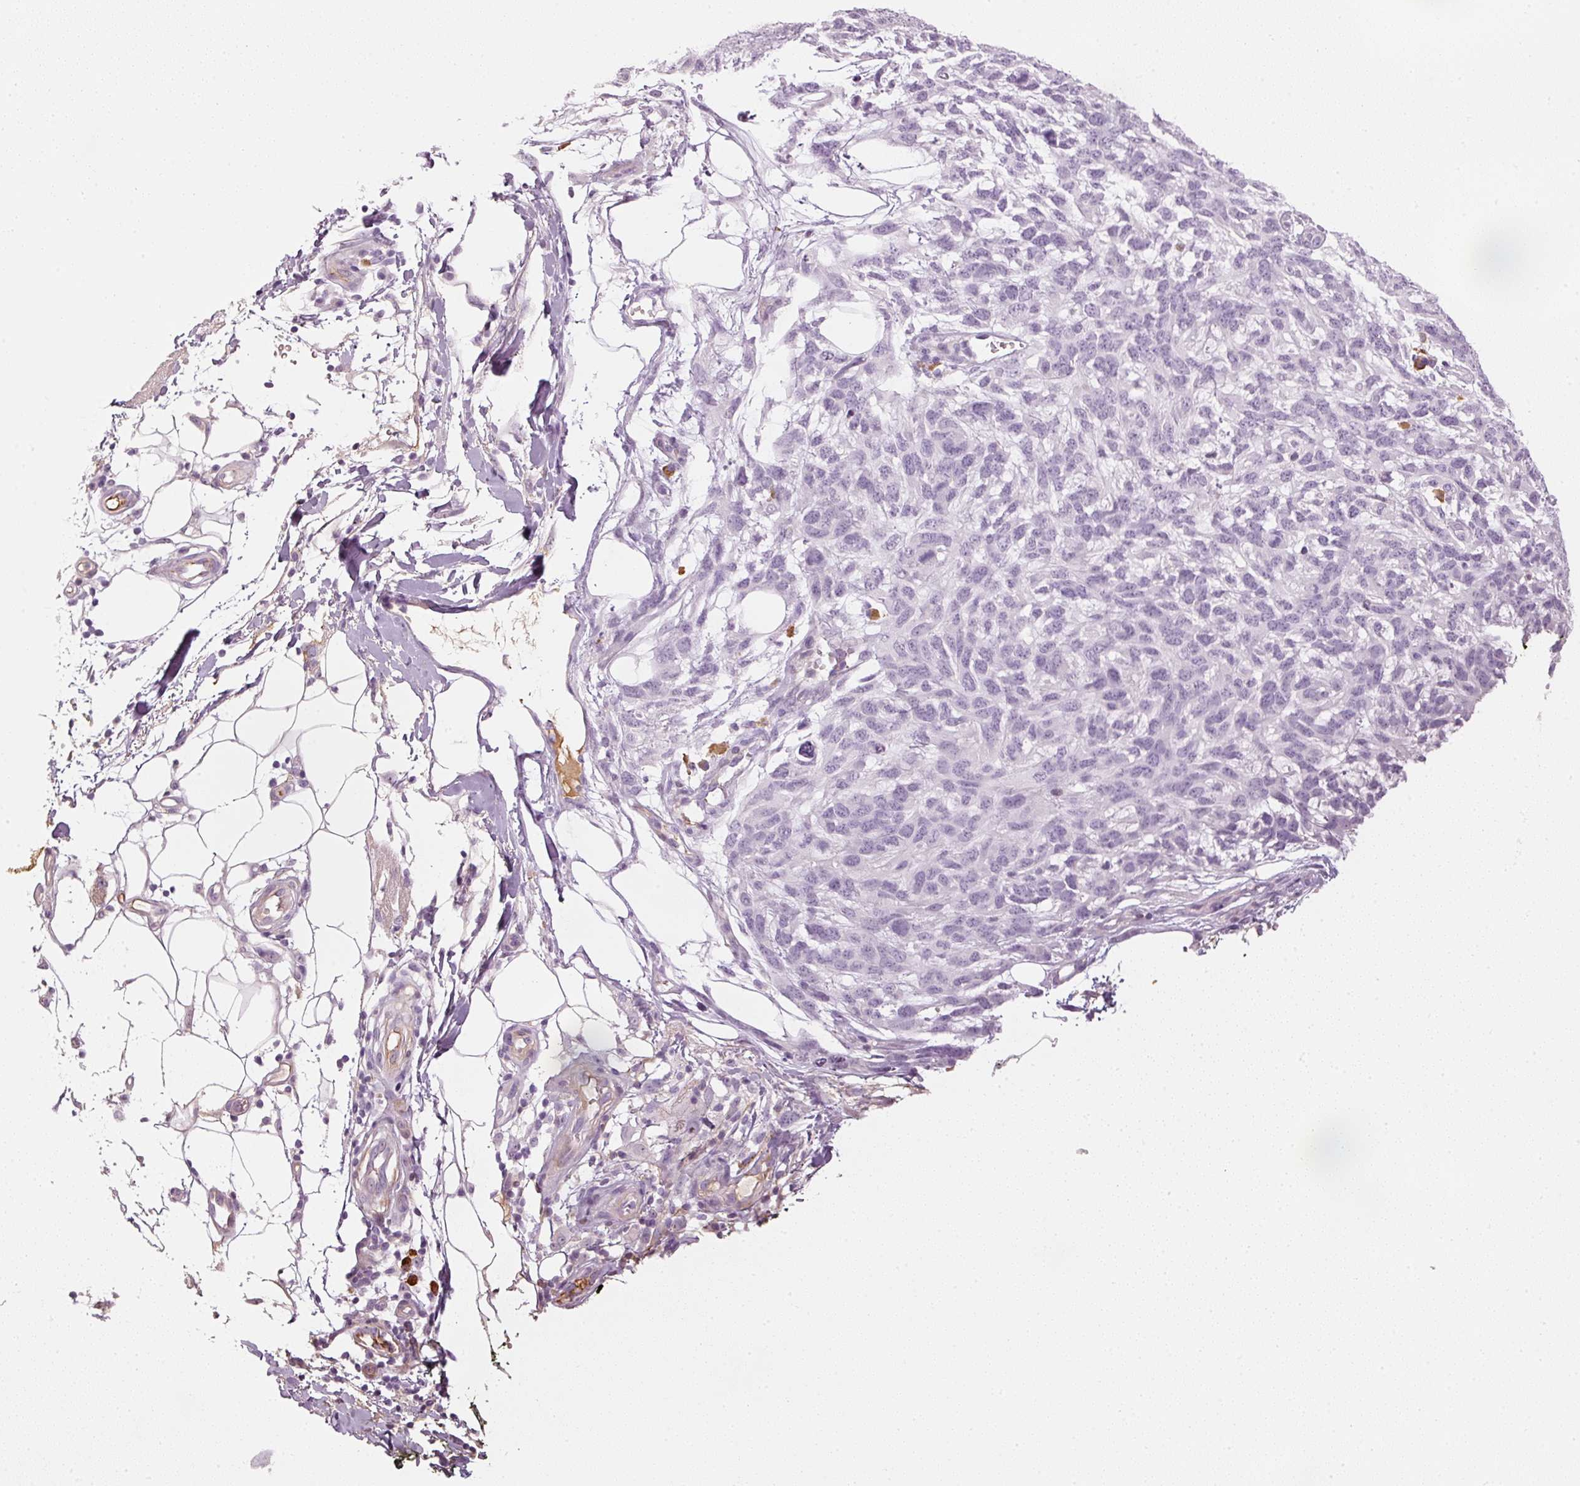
{"staining": {"intensity": "negative", "quantity": "none", "location": "none"}, "tissue": "melanoma", "cell_type": "Tumor cells", "image_type": "cancer", "snomed": [{"axis": "morphology", "description": "Normal morphology"}, {"axis": "morphology", "description": "Malignant melanoma, NOS"}, {"axis": "topography", "description": "Skin"}], "caption": "The photomicrograph shows no significant positivity in tumor cells of malignant melanoma.", "gene": "VCAM1", "patient": {"sex": "female", "age": 72}}